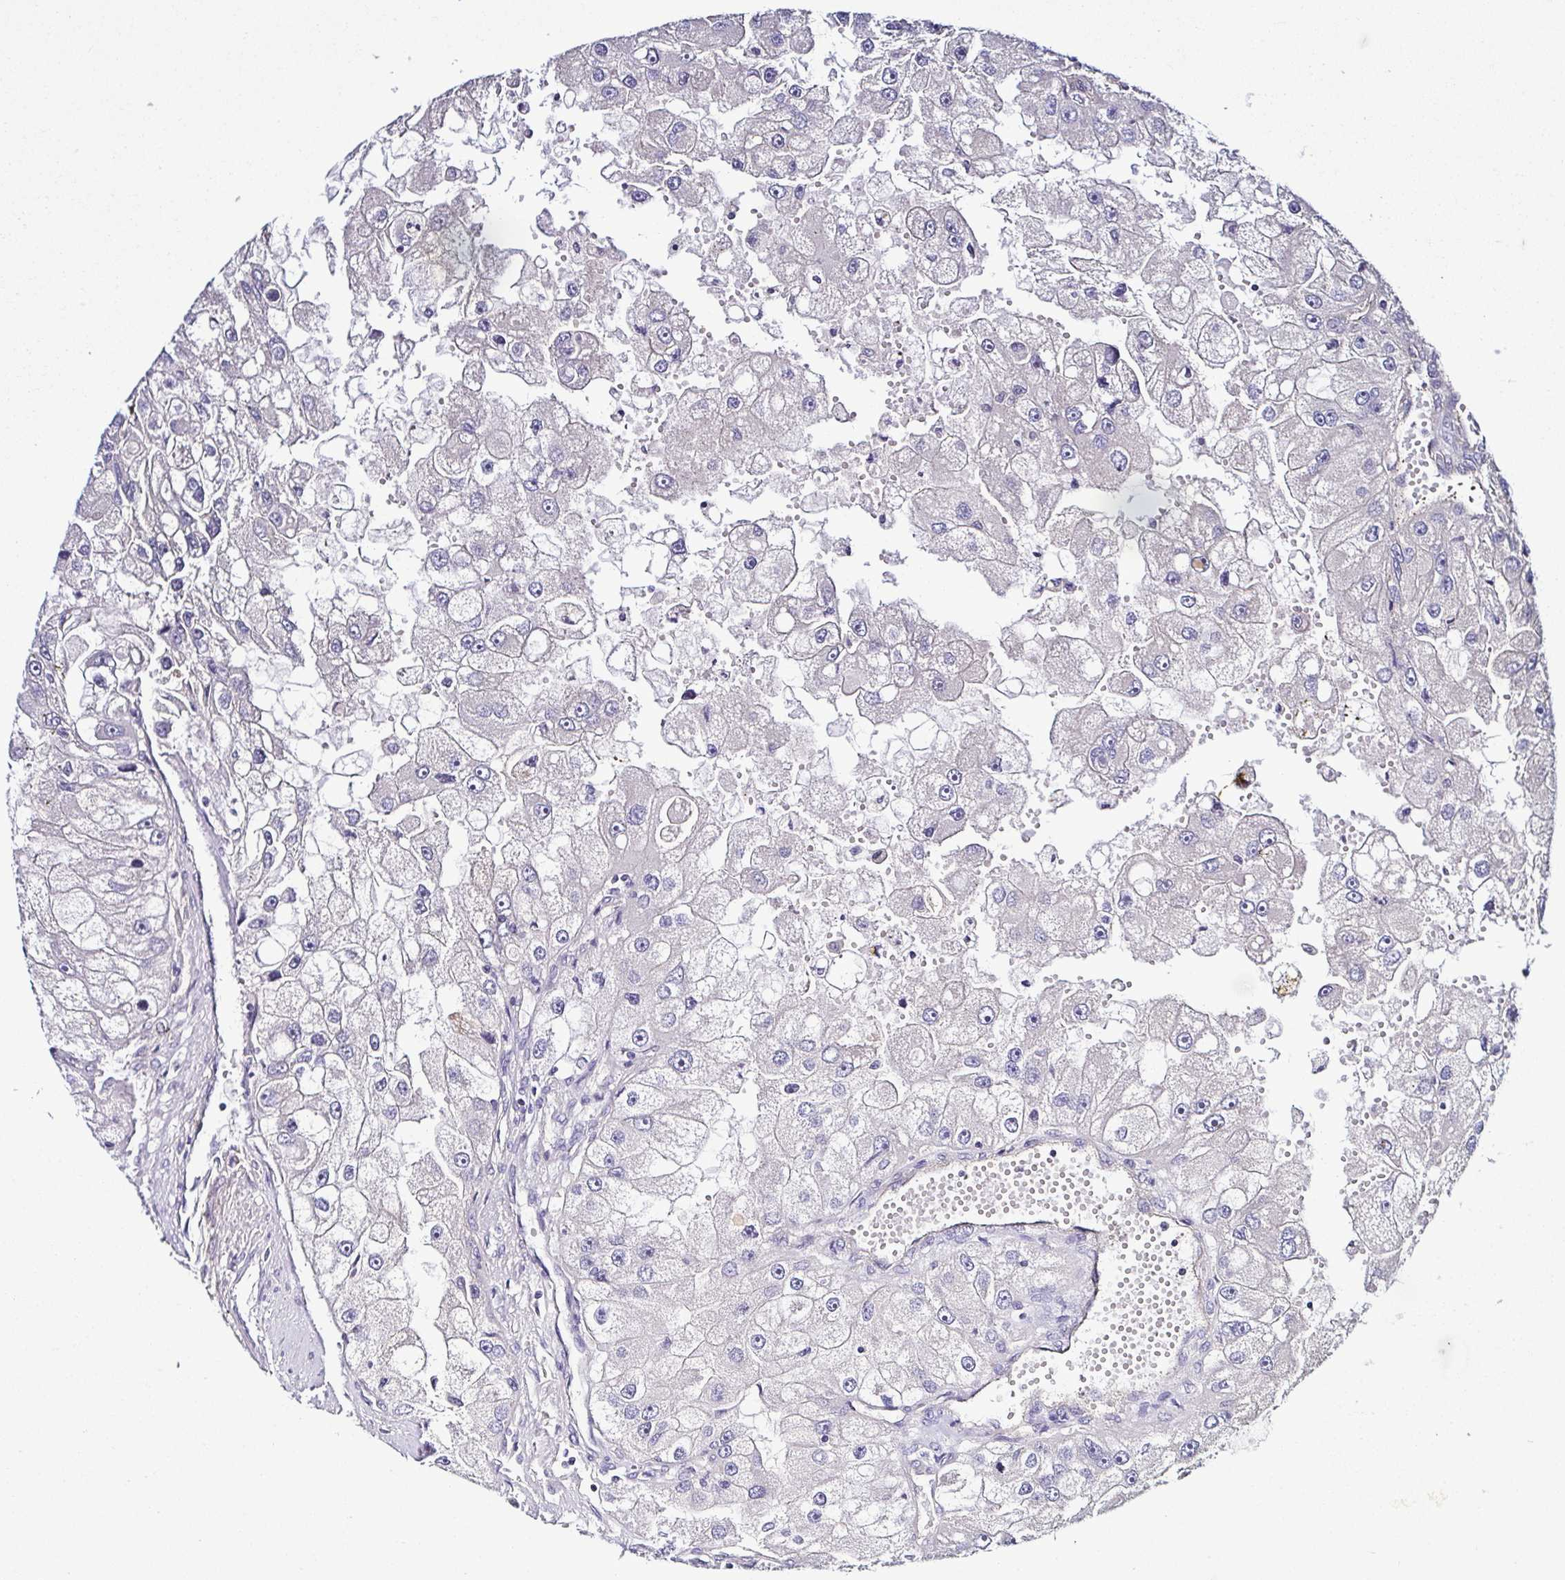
{"staining": {"intensity": "negative", "quantity": "none", "location": "none"}, "tissue": "renal cancer", "cell_type": "Tumor cells", "image_type": "cancer", "snomed": [{"axis": "morphology", "description": "Adenocarcinoma, NOS"}, {"axis": "topography", "description": "Kidney"}], "caption": "IHC of human renal cancer exhibits no expression in tumor cells. (DAB immunohistochemistry (IHC) visualized using brightfield microscopy, high magnification).", "gene": "LMOD2", "patient": {"sex": "male", "age": 63}}